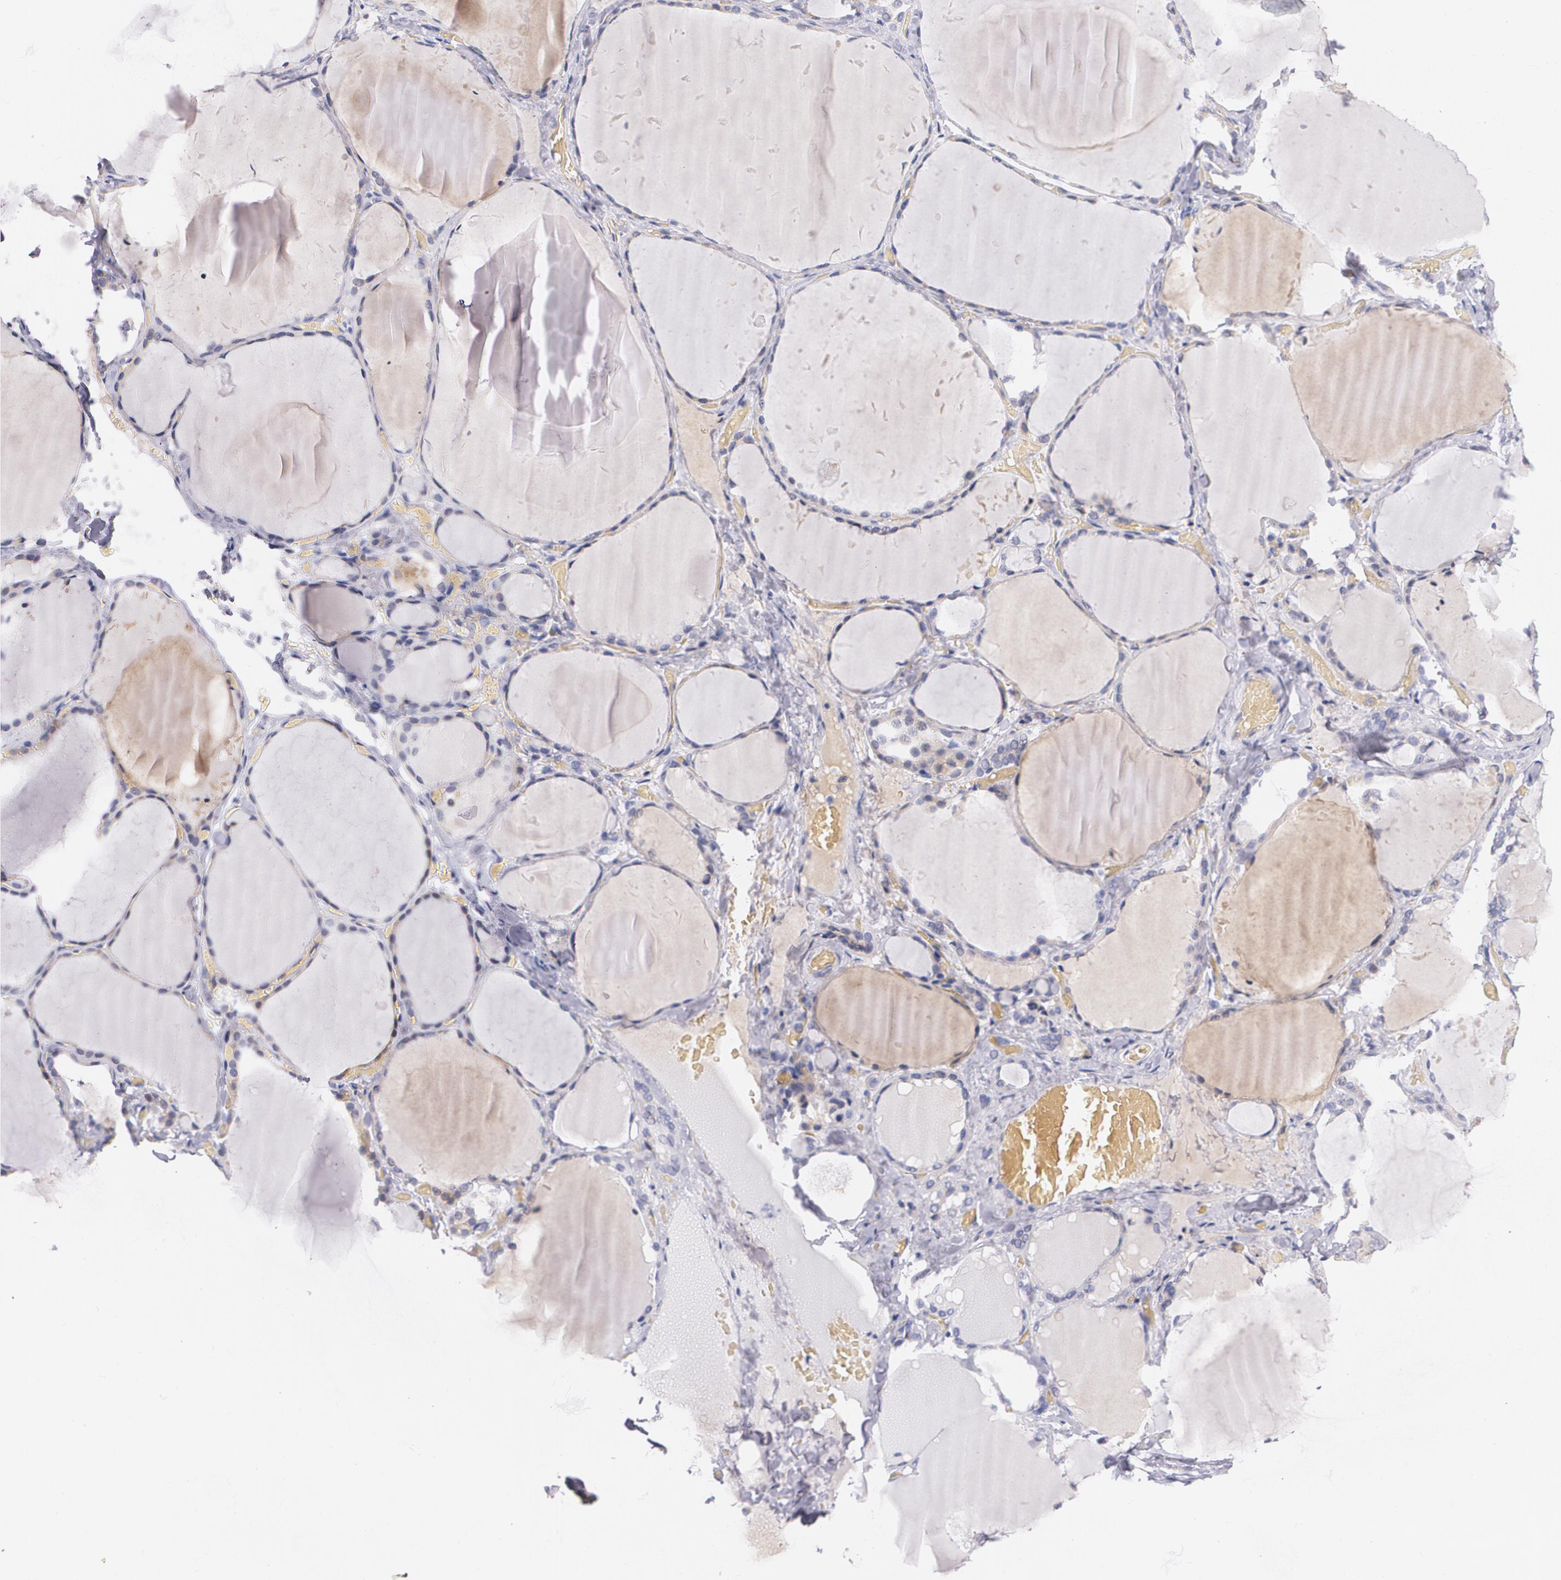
{"staining": {"intensity": "weak", "quantity": "<25%", "location": "cytoplasmic/membranous"}, "tissue": "thyroid gland", "cell_type": "Glandular cells", "image_type": "normal", "snomed": [{"axis": "morphology", "description": "Normal tissue, NOS"}, {"axis": "topography", "description": "Thyroid gland"}], "caption": "Immunohistochemical staining of unremarkable human thyroid gland shows no significant positivity in glandular cells. (DAB immunohistochemistry, high magnification).", "gene": "AMBP", "patient": {"sex": "female", "age": 22}}